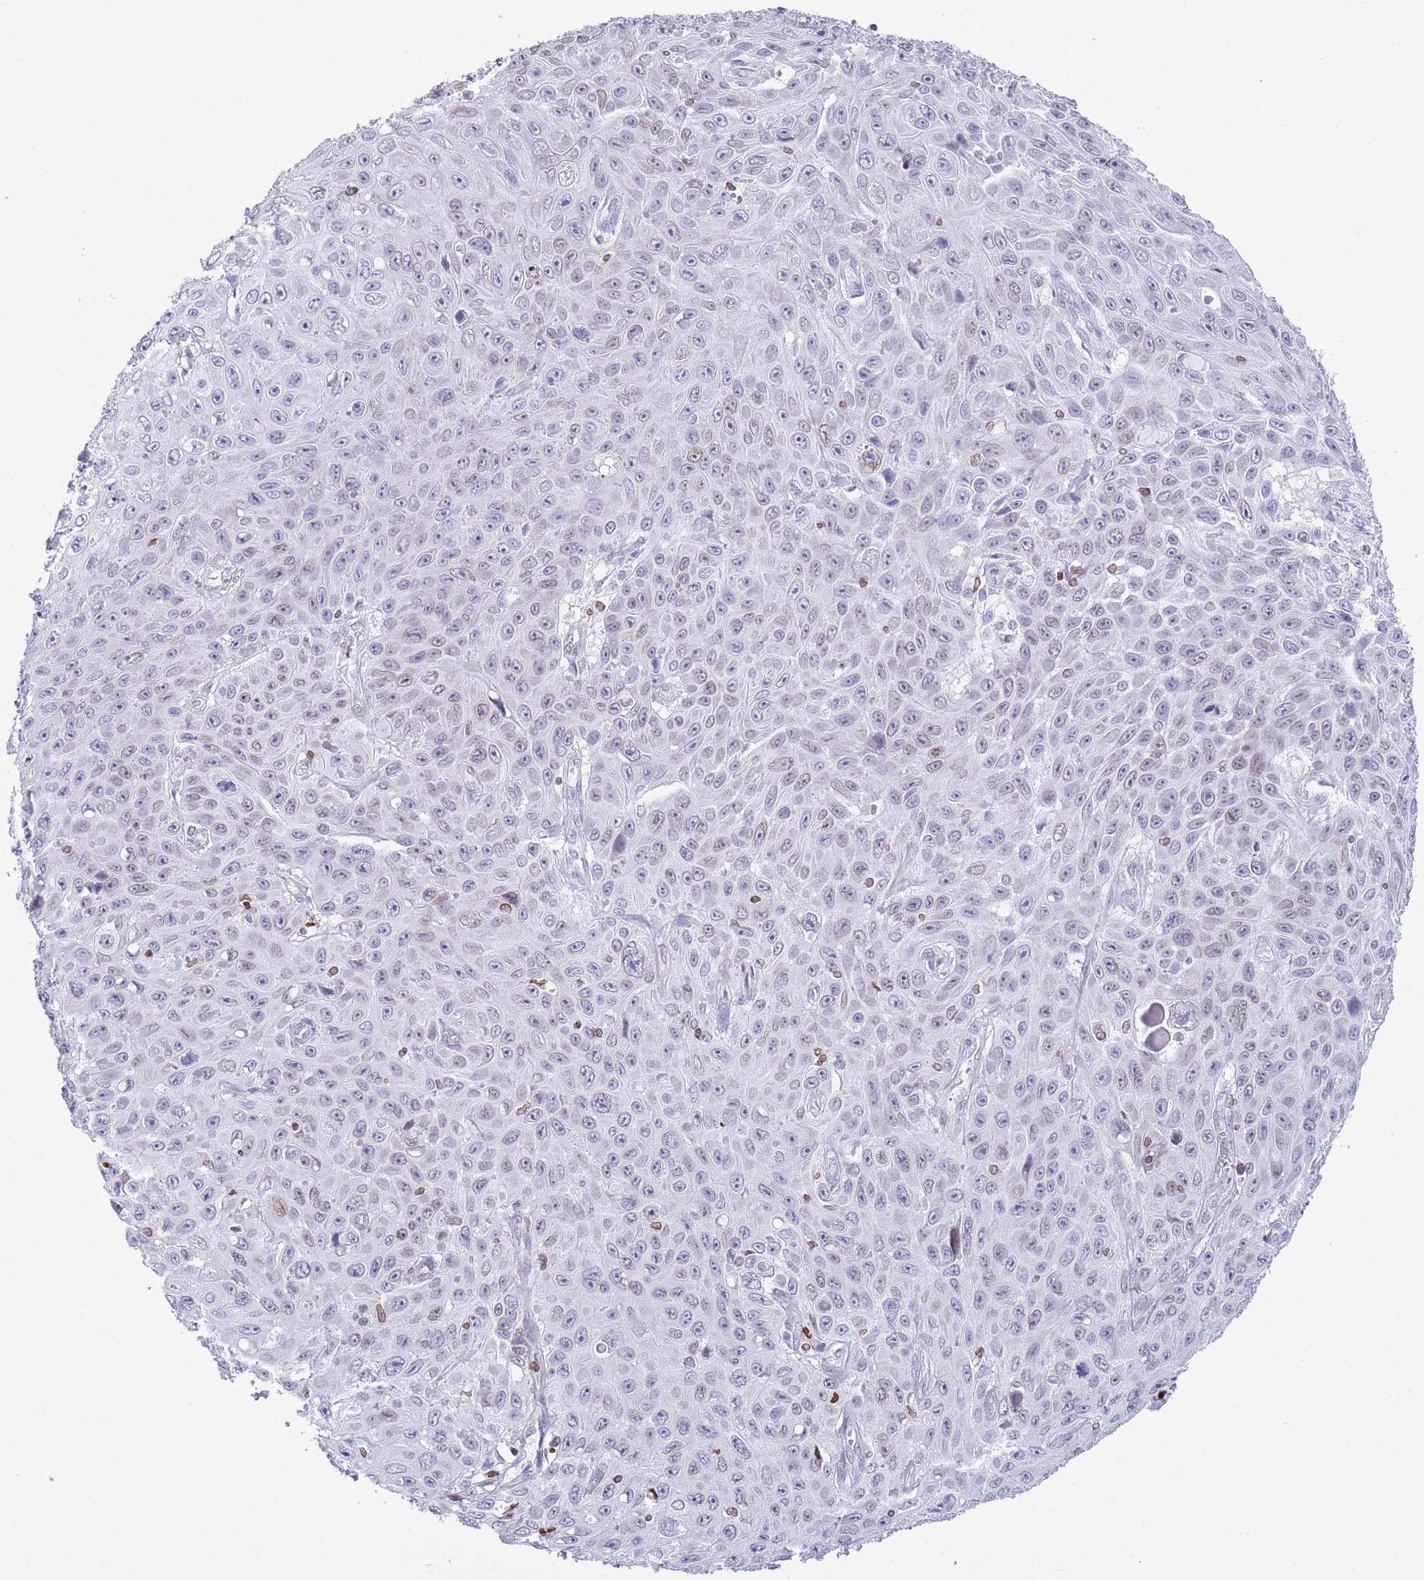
{"staining": {"intensity": "weak", "quantity": "<25%", "location": "cytoplasmic/membranous,nuclear"}, "tissue": "skin cancer", "cell_type": "Tumor cells", "image_type": "cancer", "snomed": [{"axis": "morphology", "description": "Squamous cell carcinoma, NOS"}, {"axis": "topography", "description": "Skin"}], "caption": "Photomicrograph shows no significant protein positivity in tumor cells of skin cancer.", "gene": "LBR", "patient": {"sex": "male", "age": 82}}